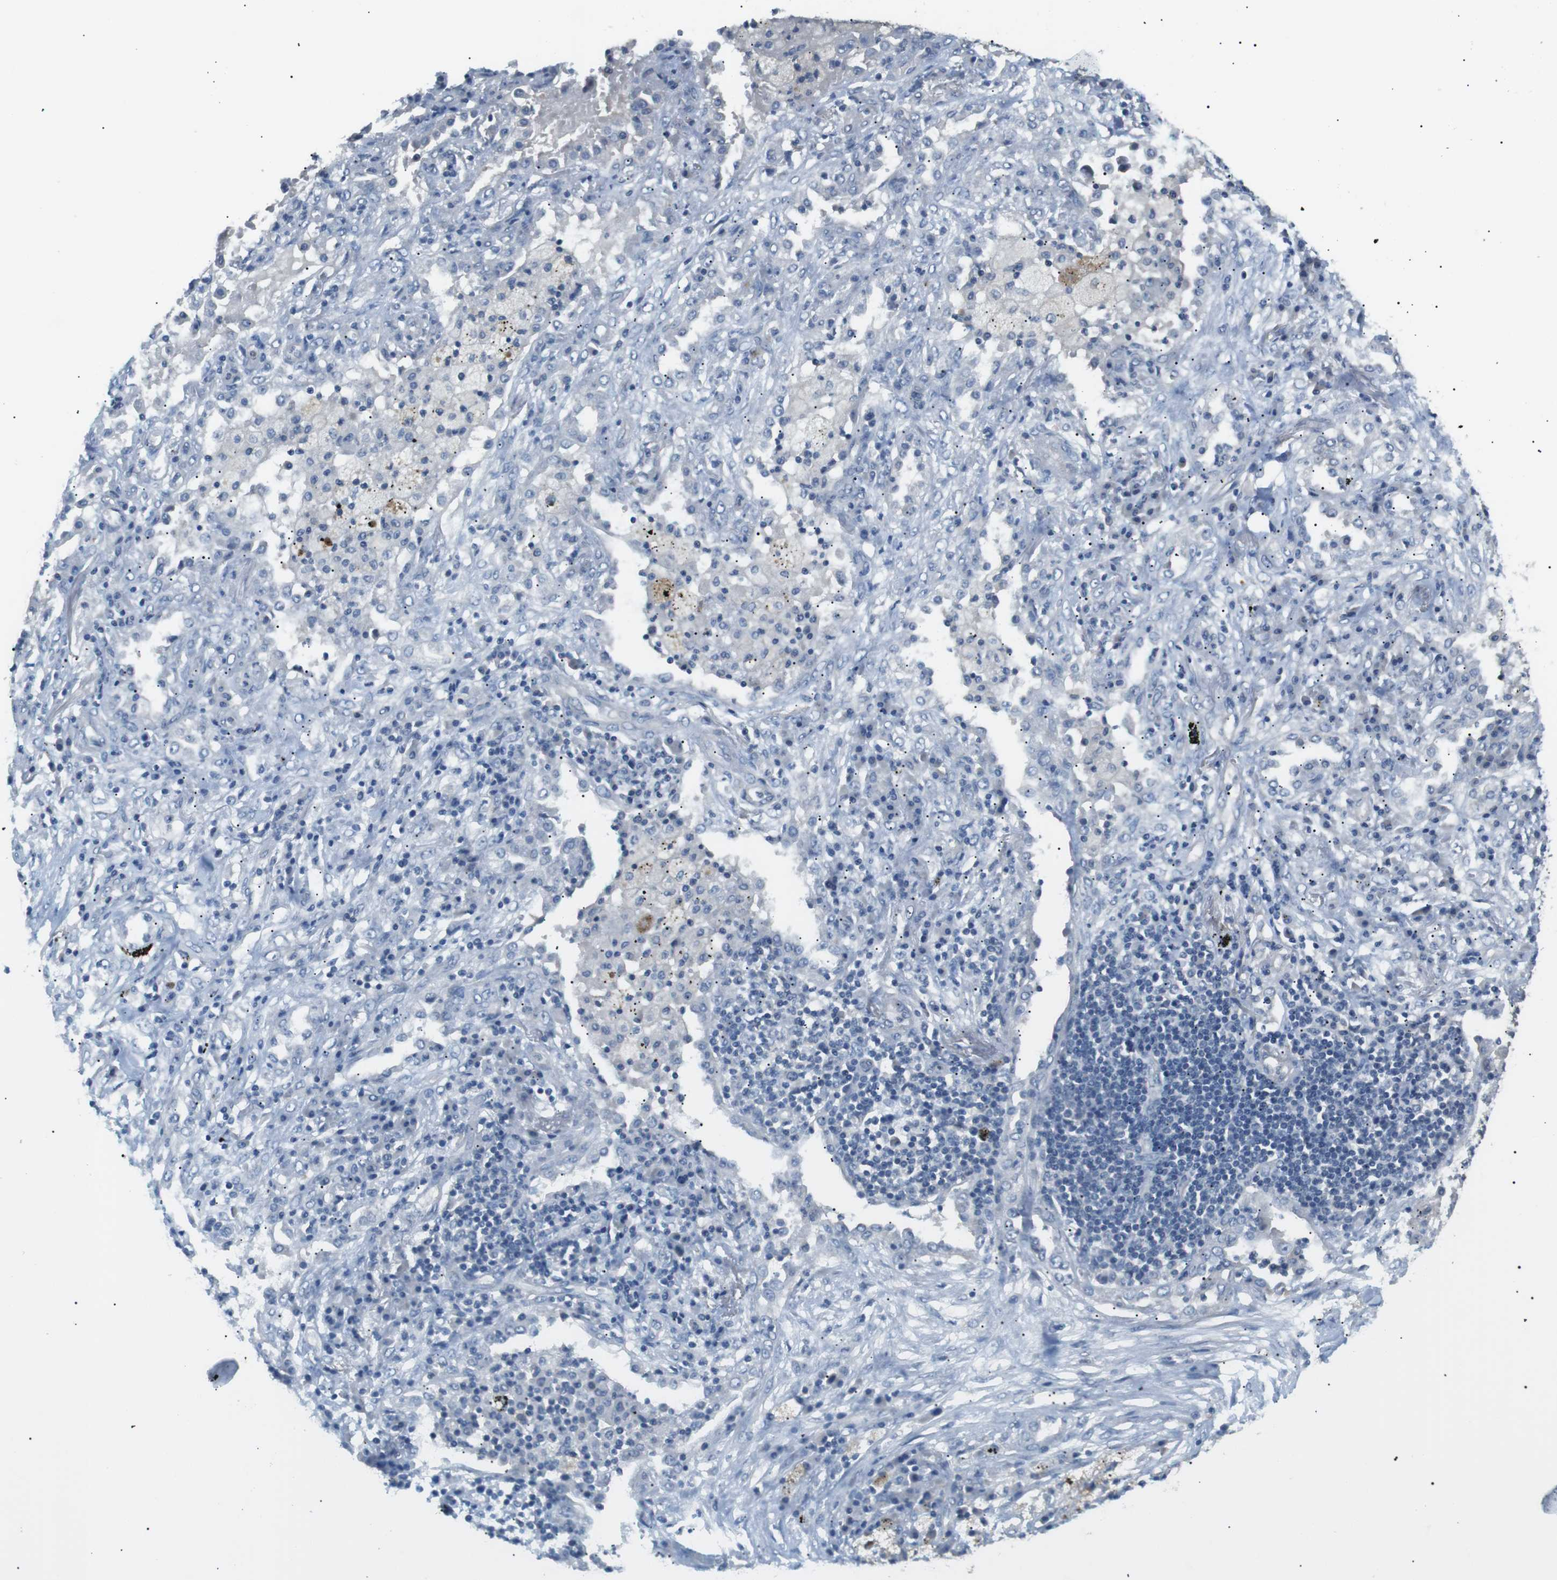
{"staining": {"intensity": "negative", "quantity": "none", "location": "none"}, "tissue": "lung cancer", "cell_type": "Tumor cells", "image_type": "cancer", "snomed": [{"axis": "morphology", "description": "Squamous cell carcinoma, NOS"}, {"axis": "topography", "description": "Lung"}], "caption": "IHC photomicrograph of squamous cell carcinoma (lung) stained for a protein (brown), which demonstrates no expression in tumor cells.", "gene": "CDH26", "patient": {"sex": "female", "age": 63}}